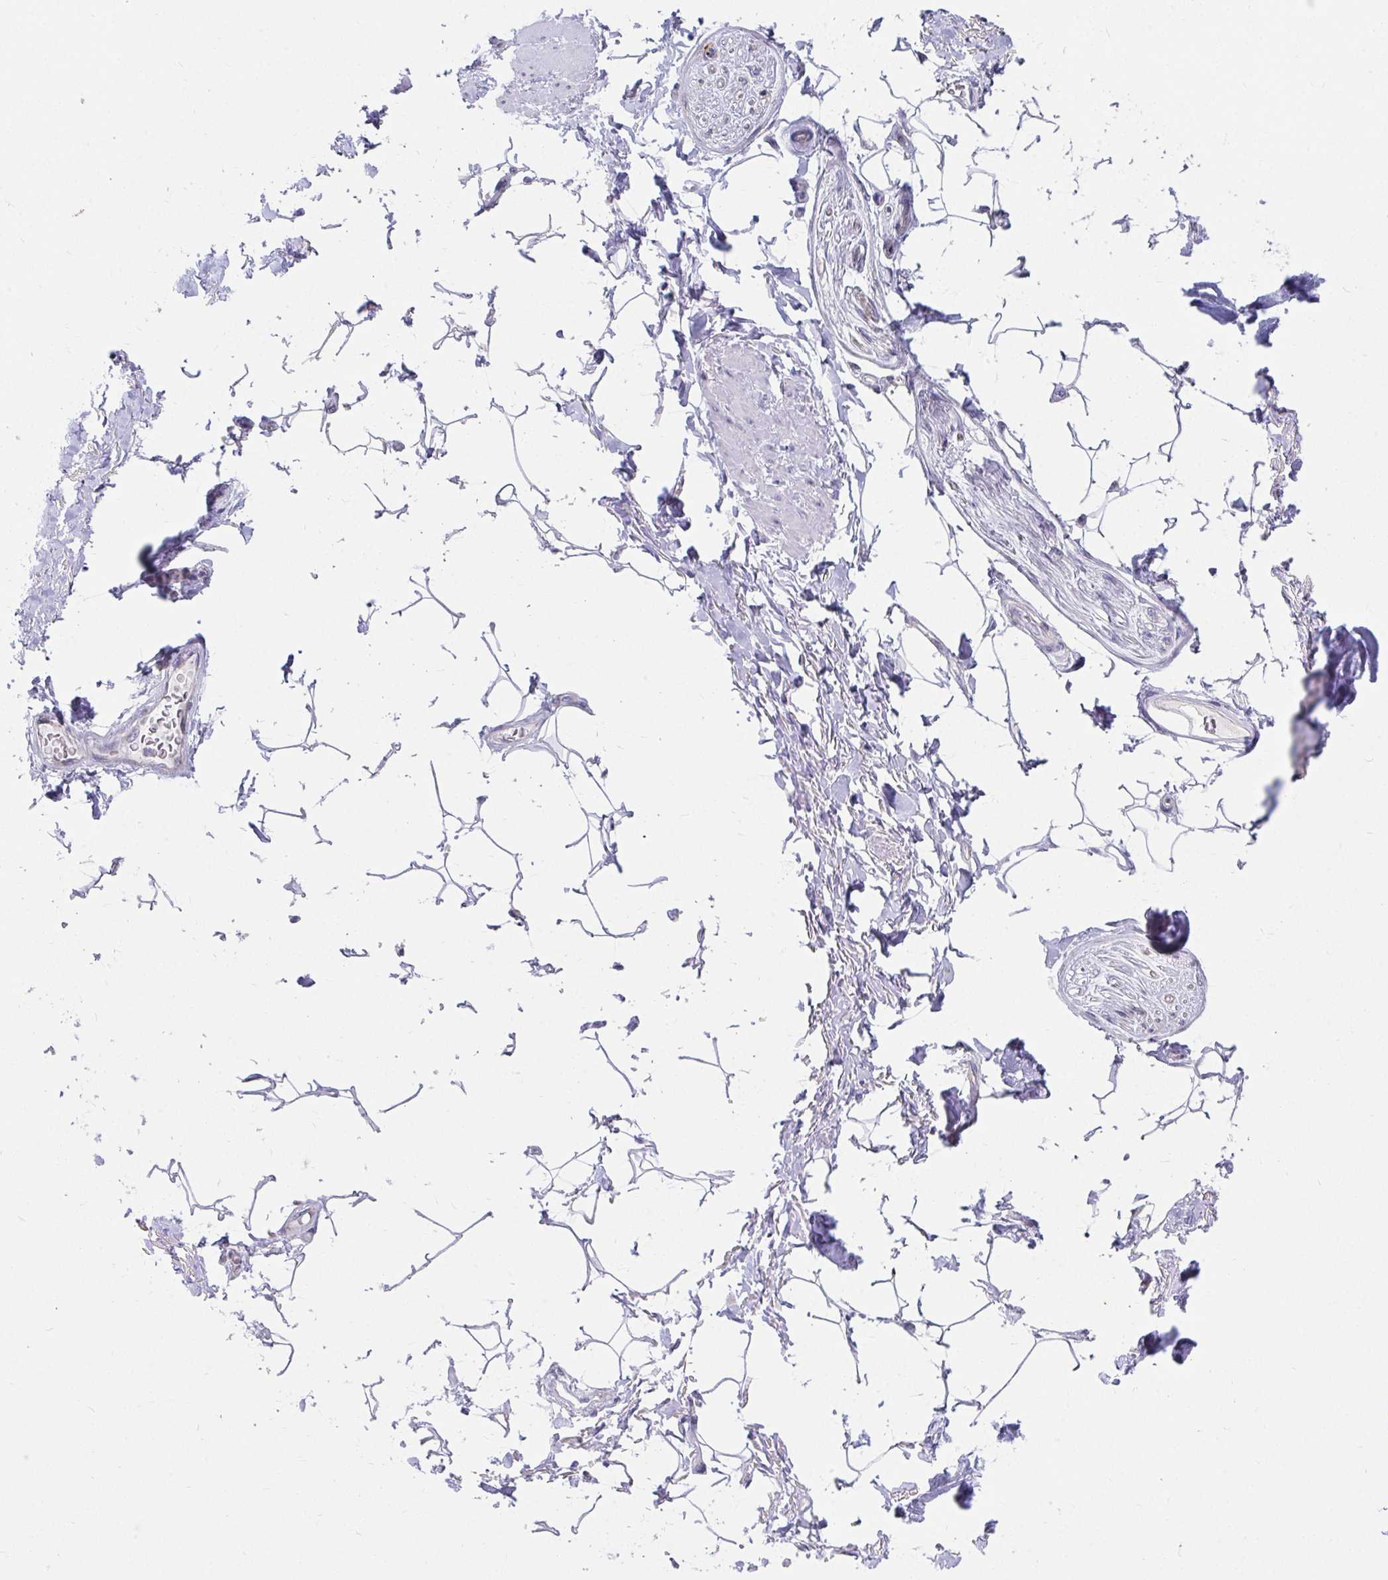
{"staining": {"intensity": "negative", "quantity": "none", "location": "none"}, "tissue": "adipose tissue", "cell_type": "Adipocytes", "image_type": "normal", "snomed": [{"axis": "morphology", "description": "Normal tissue, NOS"}, {"axis": "topography", "description": "Peripheral nerve tissue"}], "caption": "The immunohistochemistry (IHC) image has no significant expression in adipocytes of adipose tissue. Brightfield microscopy of immunohistochemistry (IHC) stained with DAB (3,3'-diaminobenzidine) (brown) and hematoxylin (blue), captured at high magnification.", "gene": "EXOC5", "patient": {"sex": "male", "age": 51}}